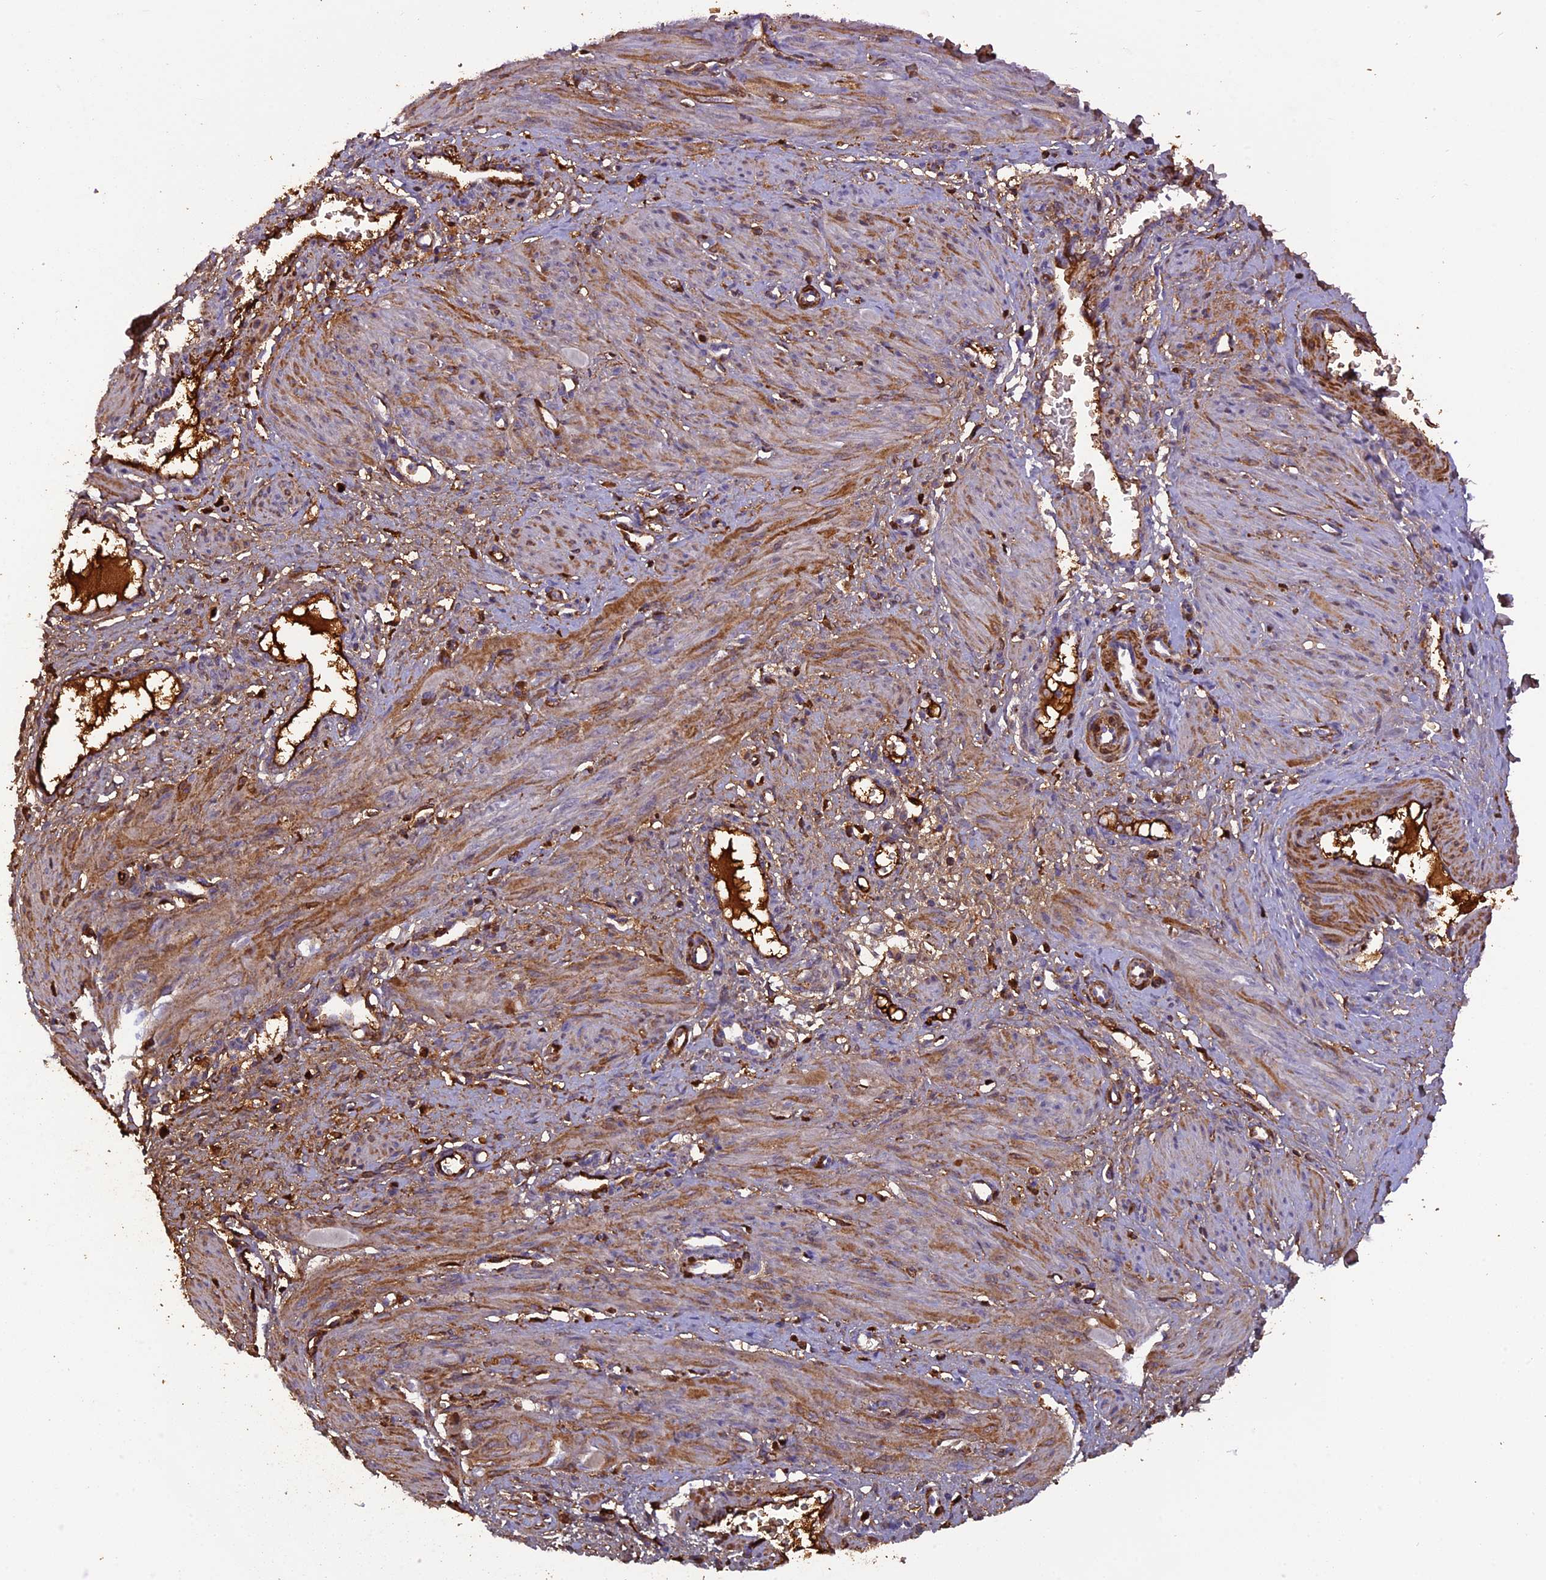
{"staining": {"intensity": "moderate", "quantity": "25%-75%", "location": "cytoplasmic/membranous"}, "tissue": "smooth muscle", "cell_type": "Smooth muscle cells", "image_type": "normal", "snomed": [{"axis": "morphology", "description": "Normal tissue, NOS"}, {"axis": "topography", "description": "Endometrium"}], "caption": "Immunohistochemical staining of normal smooth muscle reveals medium levels of moderate cytoplasmic/membranous expression in approximately 25%-75% of smooth muscle cells.", "gene": "PZP", "patient": {"sex": "female", "age": 33}}